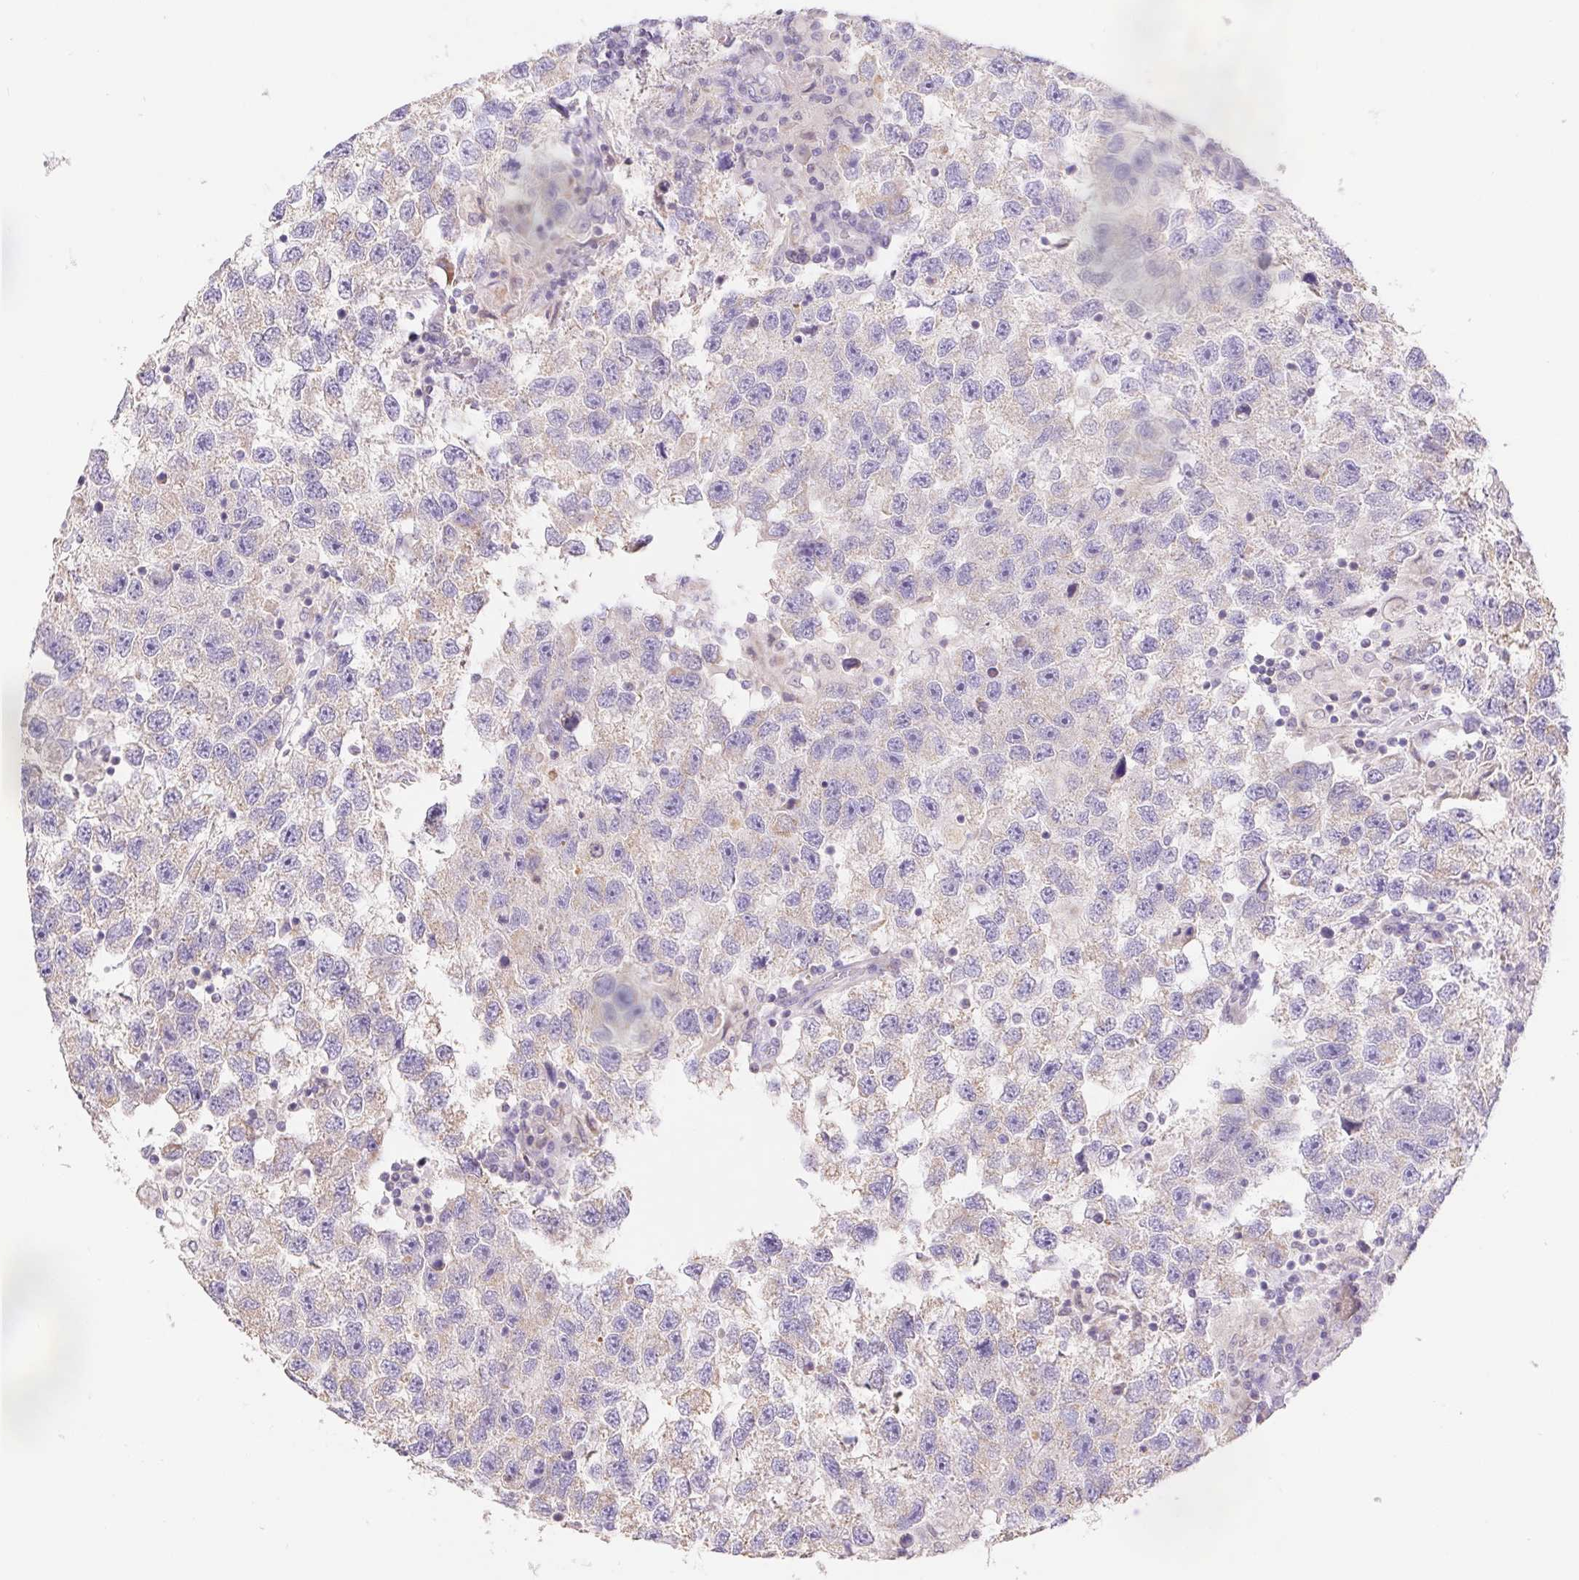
{"staining": {"intensity": "weak", "quantity": "<25%", "location": "cytoplasmic/membranous"}, "tissue": "testis cancer", "cell_type": "Tumor cells", "image_type": "cancer", "snomed": [{"axis": "morphology", "description": "Seminoma, NOS"}, {"axis": "topography", "description": "Testis"}], "caption": "This is a photomicrograph of immunohistochemistry staining of testis cancer, which shows no expression in tumor cells.", "gene": "FKBP6", "patient": {"sex": "male", "age": 26}}